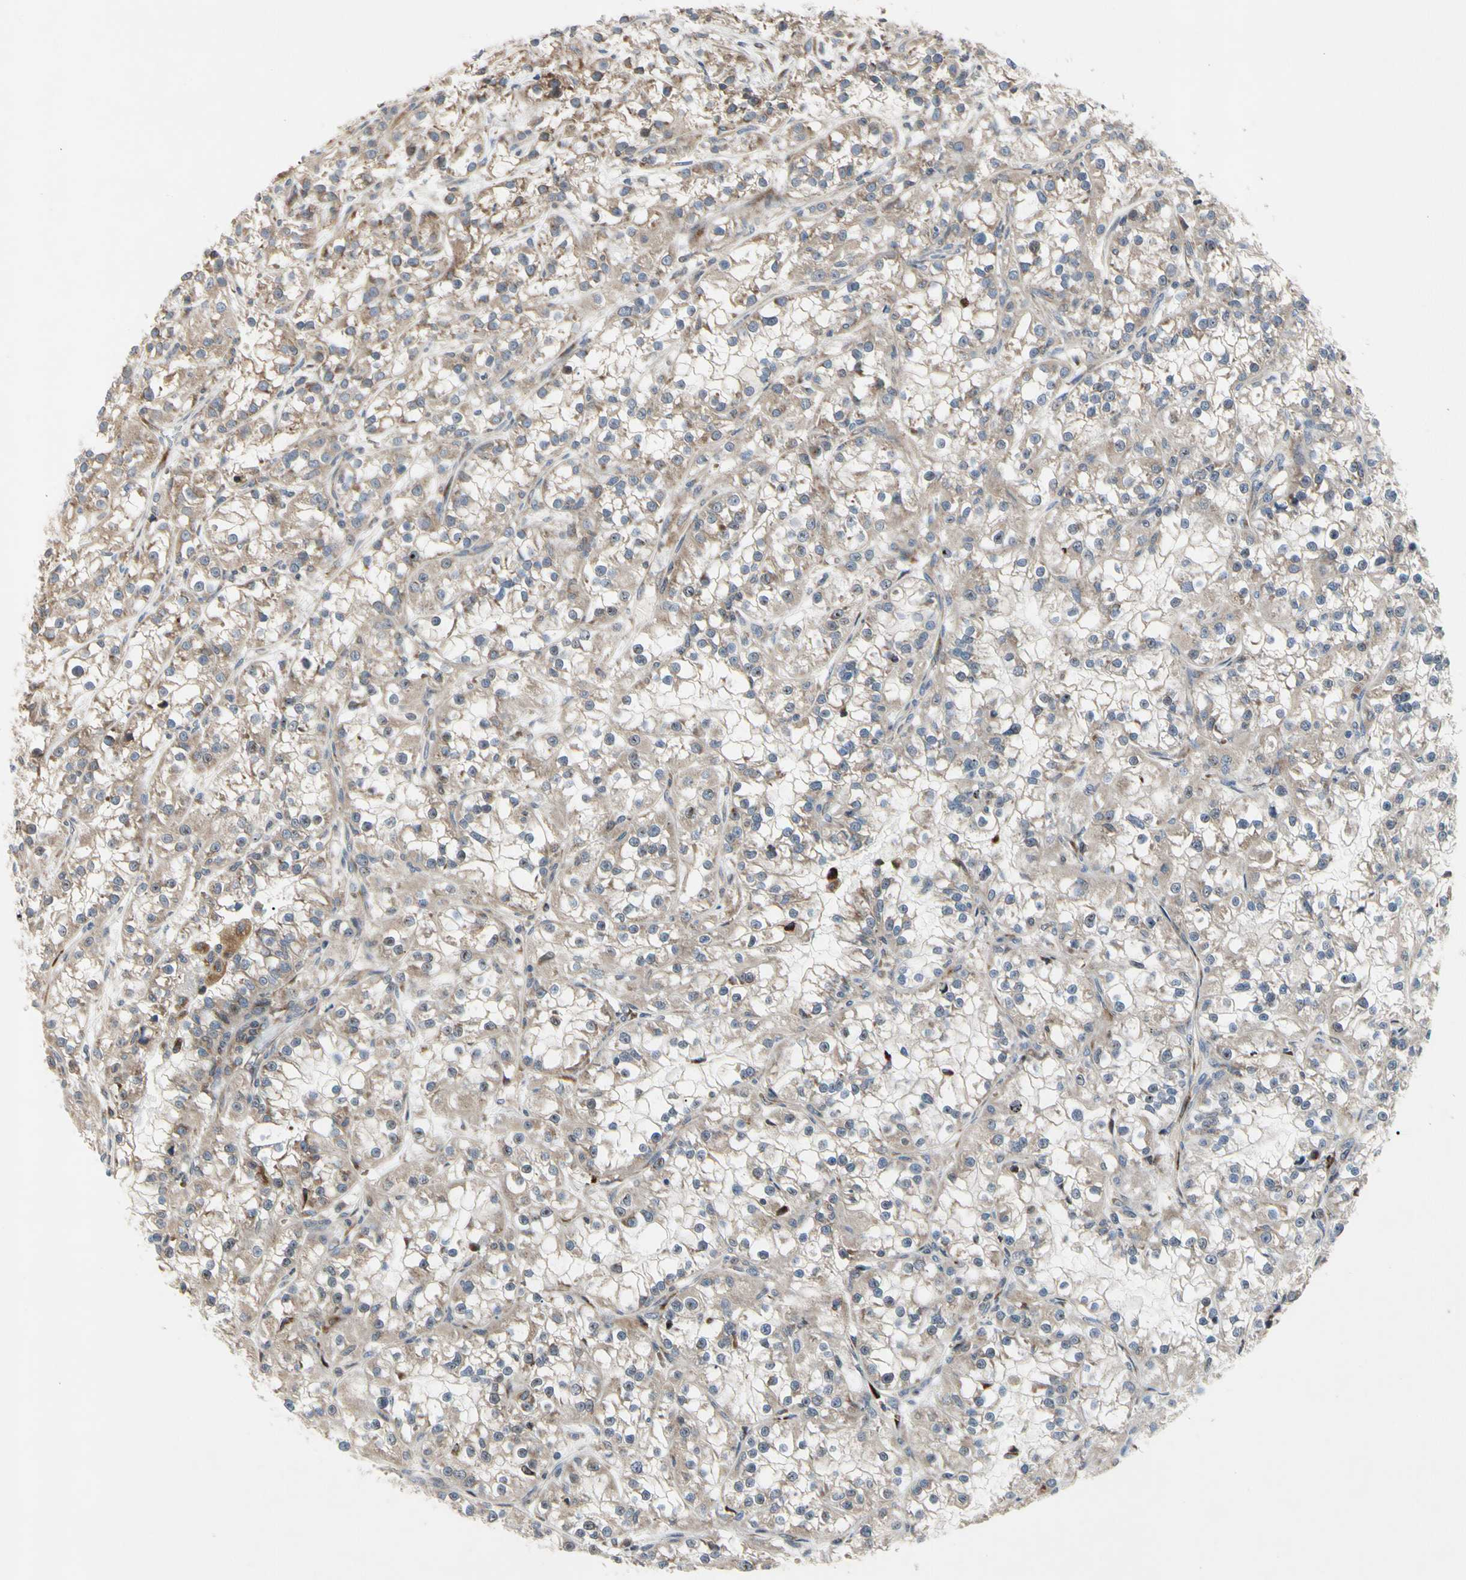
{"staining": {"intensity": "weak", "quantity": ">75%", "location": "cytoplasmic/membranous"}, "tissue": "renal cancer", "cell_type": "Tumor cells", "image_type": "cancer", "snomed": [{"axis": "morphology", "description": "Adenocarcinoma, NOS"}, {"axis": "topography", "description": "Kidney"}], "caption": "Immunohistochemical staining of human renal adenocarcinoma displays weak cytoplasmic/membranous protein staining in approximately >75% of tumor cells.", "gene": "MMEL1", "patient": {"sex": "female", "age": 52}}